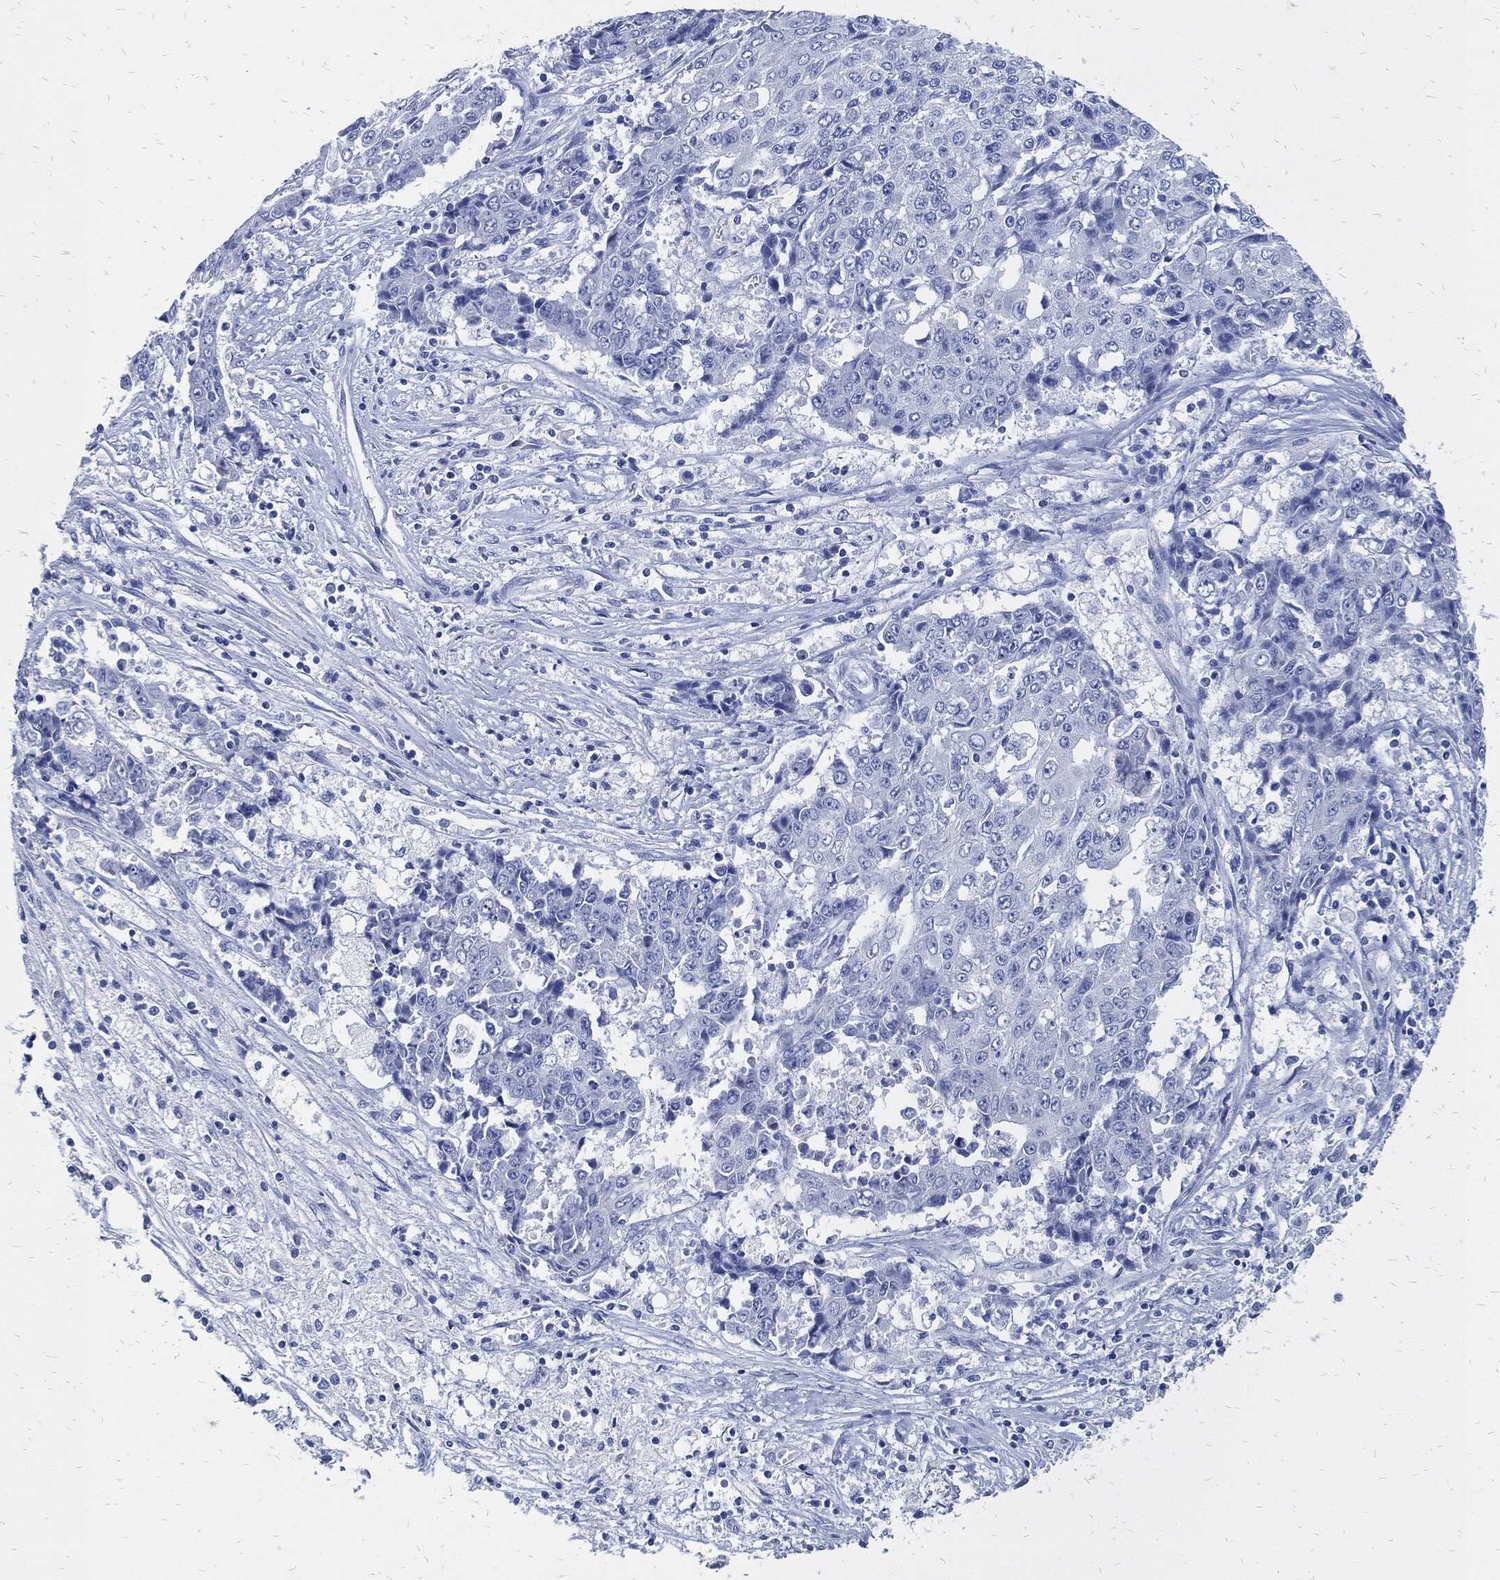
{"staining": {"intensity": "negative", "quantity": "none", "location": "none"}, "tissue": "ovarian cancer", "cell_type": "Tumor cells", "image_type": "cancer", "snomed": [{"axis": "morphology", "description": "Carcinoma, endometroid"}, {"axis": "topography", "description": "Ovary"}], "caption": "This histopathology image is of ovarian cancer (endometroid carcinoma) stained with immunohistochemistry (IHC) to label a protein in brown with the nuclei are counter-stained blue. There is no staining in tumor cells.", "gene": "FABP4", "patient": {"sex": "female", "age": 42}}